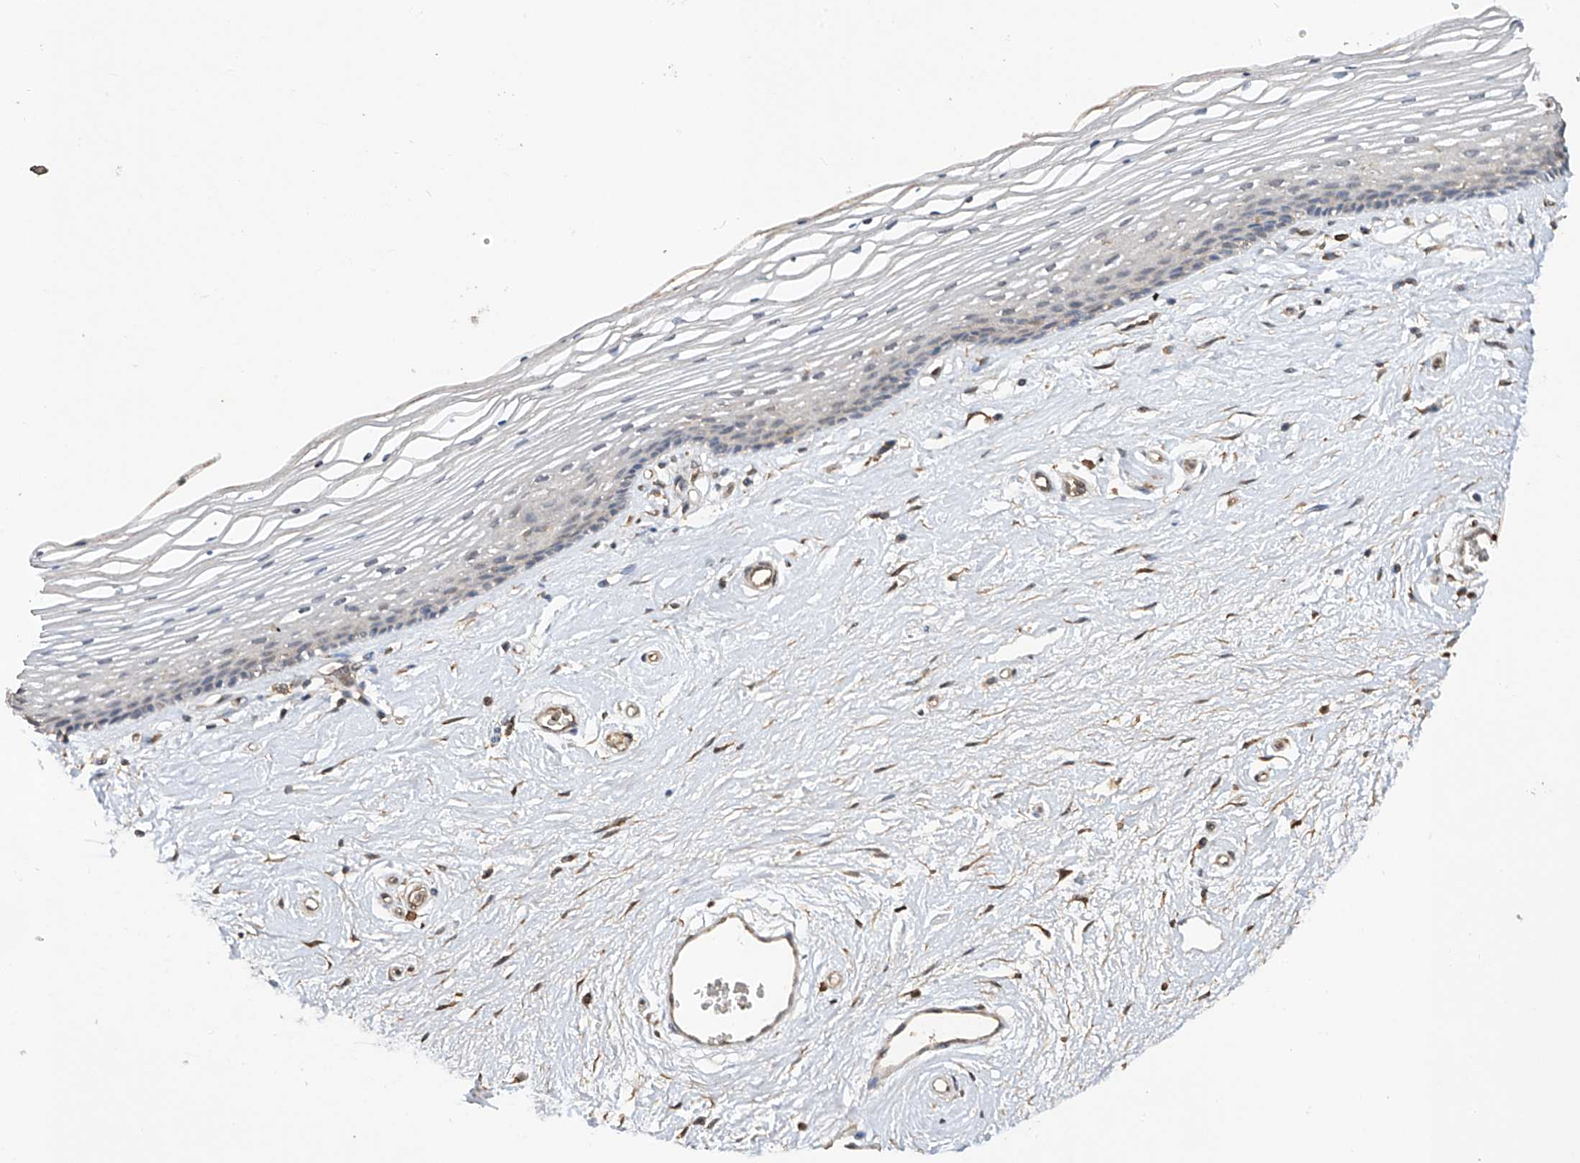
{"staining": {"intensity": "negative", "quantity": "none", "location": "none"}, "tissue": "vagina", "cell_type": "Squamous epithelial cells", "image_type": "normal", "snomed": [{"axis": "morphology", "description": "Normal tissue, NOS"}, {"axis": "topography", "description": "Vagina"}], "caption": "This is a histopathology image of immunohistochemistry staining of benign vagina, which shows no staining in squamous epithelial cells.", "gene": "RILPL2", "patient": {"sex": "female", "age": 46}}